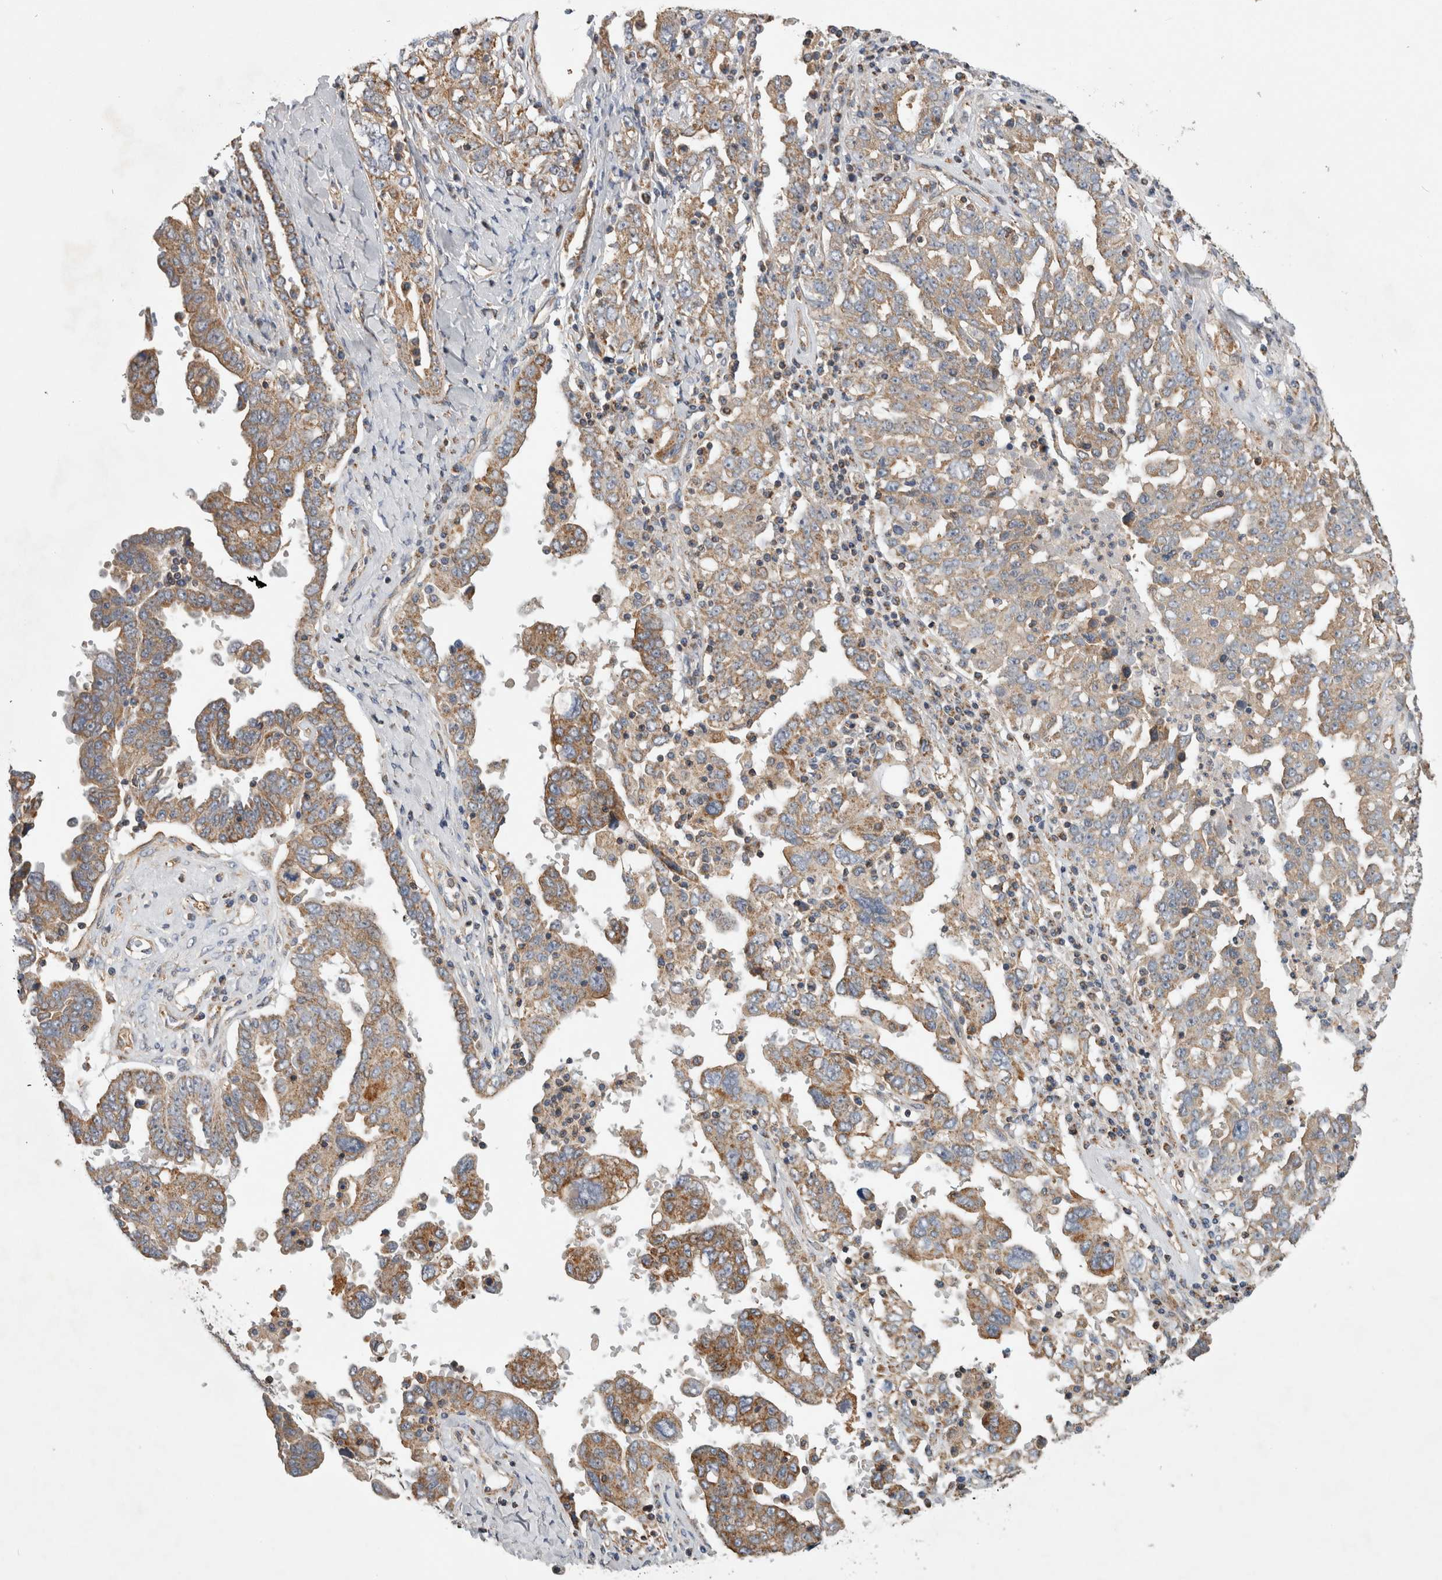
{"staining": {"intensity": "weak", "quantity": ">75%", "location": "cytoplasmic/membranous"}, "tissue": "ovarian cancer", "cell_type": "Tumor cells", "image_type": "cancer", "snomed": [{"axis": "morphology", "description": "Carcinoma, endometroid"}, {"axis": "topography", "description": "Ovary"}], "caption": "The micrograph exhibits staining of ovarian cancer (endometroid carcinoma), revealing weak cytoplasmic/membranous protein positivity (brown color) within tumor cells.", "gene": "SFXN2", "patient": {"sex": "female", "age": 62}}